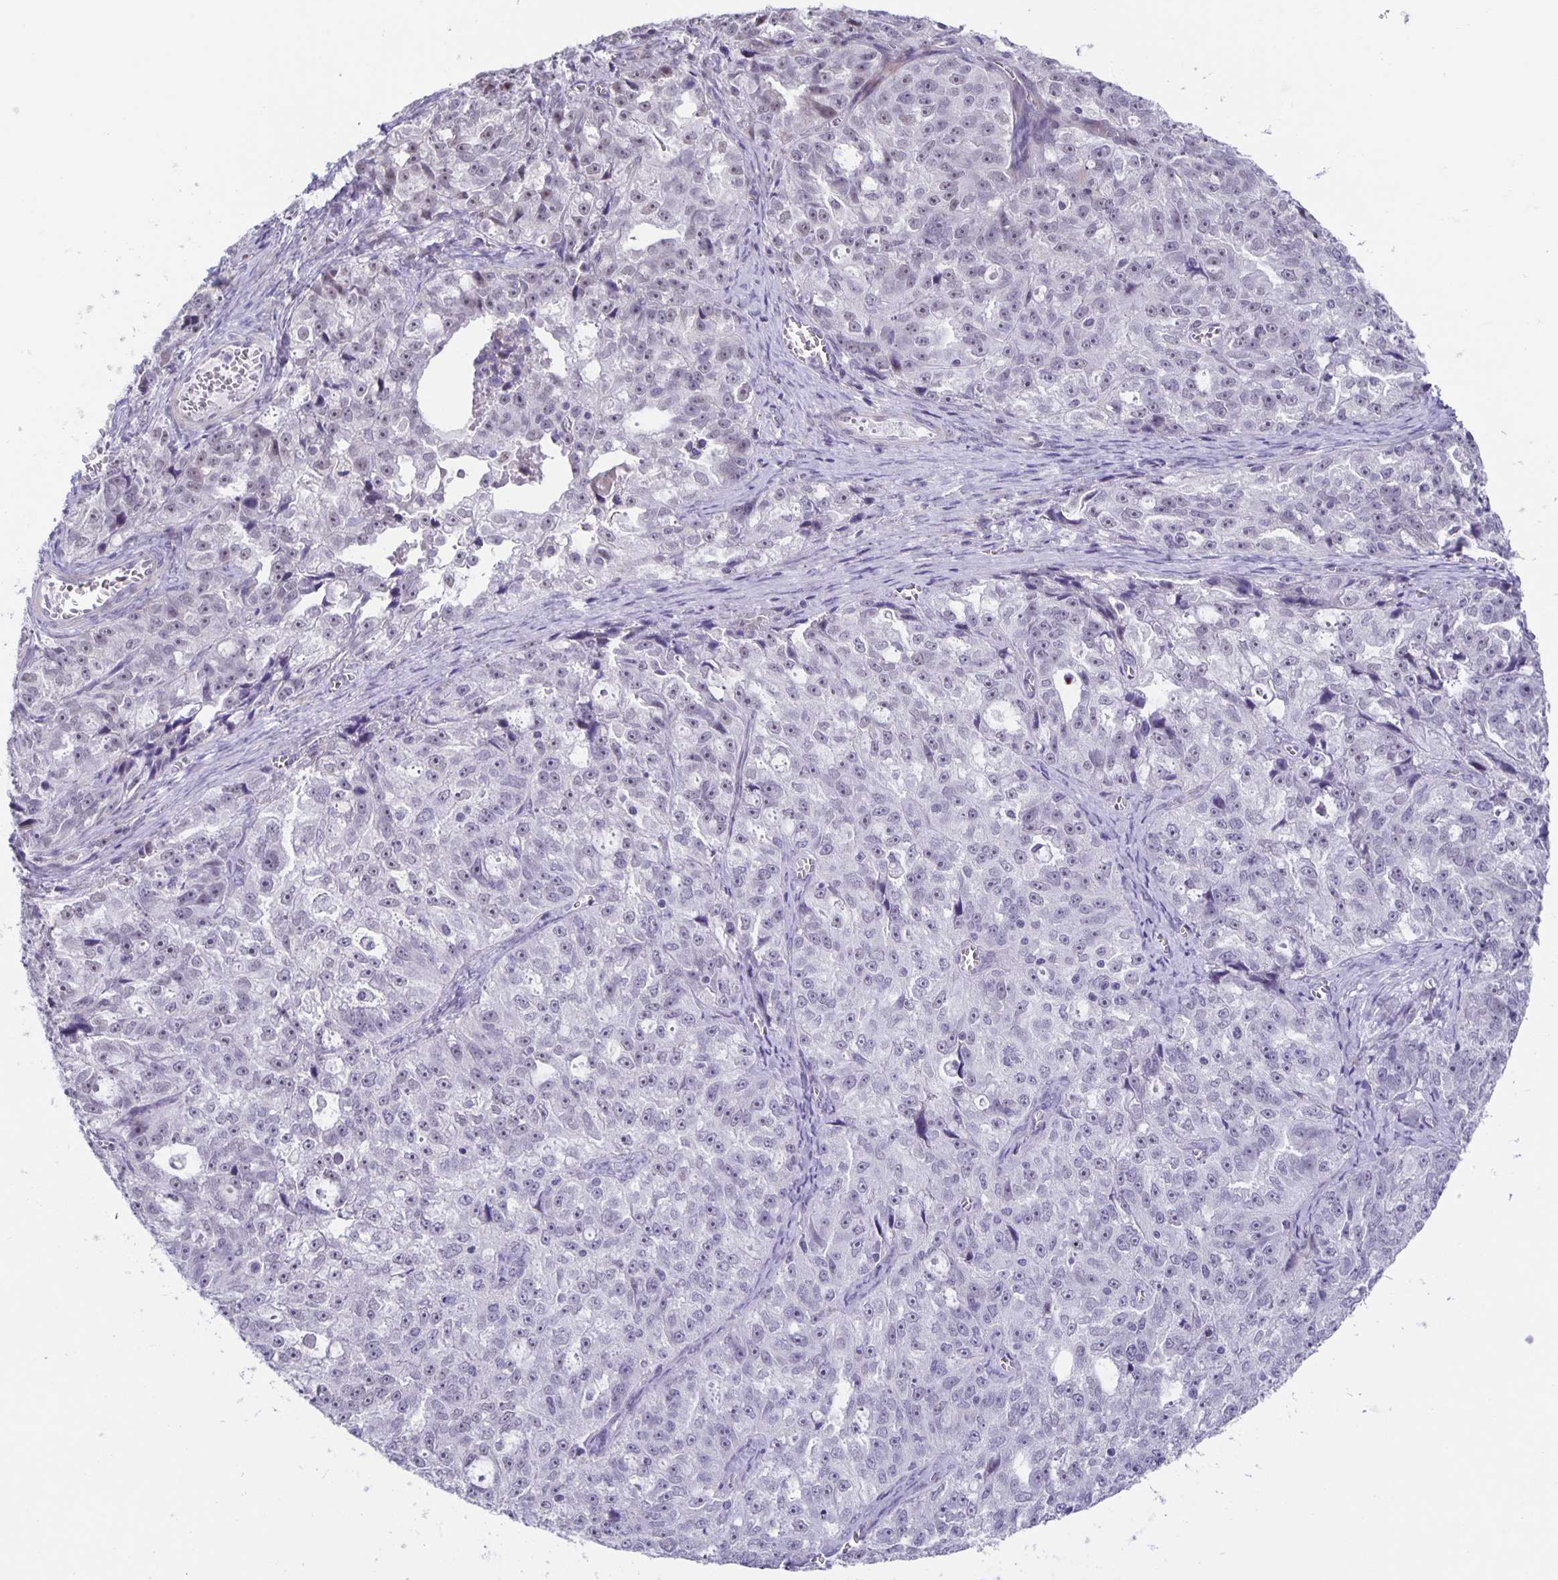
{"staining": {"intensity": "negative", "quantity": "none", "location": "none"}, "tissue": "ovarian cancer", "cell_type": "Tumor cells", "image_type": "cancer", "snomed": [{"axis": "morphology", "description": "Cystadenocarcinoma, serous, NOS"}, {"axis": "topography", "description": "Ovary"}], "caption": "High power microscopy histopathology image of an immunohistochemistry (IHC) micrograph of serous cystadenocarcinoma (ovarian), revealing no significant expression in tumor cells. Nuclei are stained in blue.", "gene": "PHRF1", "patient": {"sex": "female", "age": 51}}